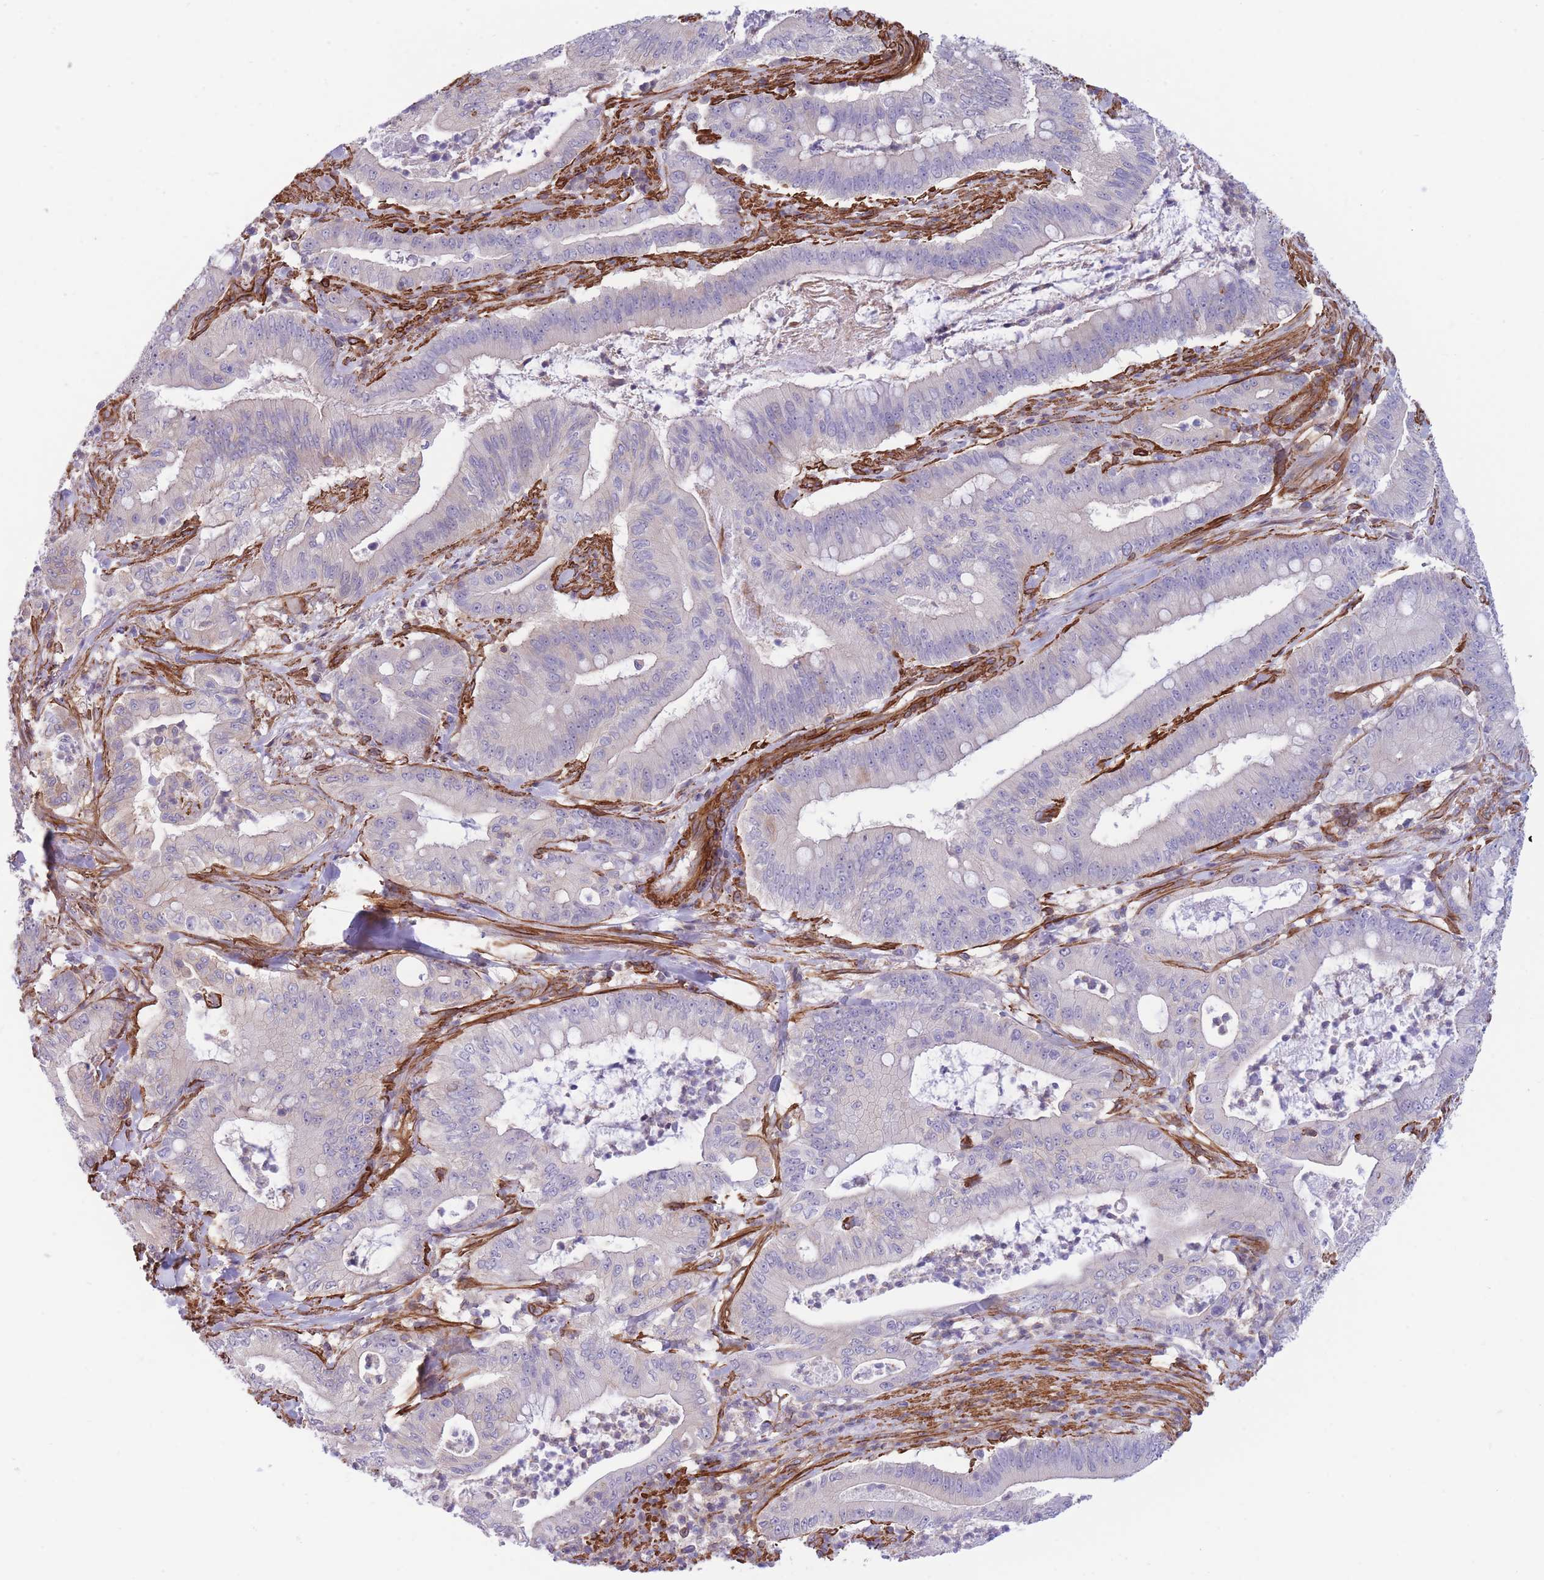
{"staining": {"intensity": "weak", "quantity": "25%-75%", "location": "cytoplasmic/membranous"}, "tissue": "pancreatic cancer", "cell_type": "Tumor cells", "image_type": "cancer", "snomed": [{"axis": "morphology", "description": "Adenocarcinoma, NOS"}, {"axis": "topography", "description": "Pancreas"}], "caption": "High-magnification brightfield microscopy of pancreatic cancer stained with DAB (brown) and counterstained with hematoxylin (blue). tumor cells exhibit weak cytoplasmic/membranous positivity is present in approximately25%-75% of cells.", "gene": "CDC25B", "patient": {"sex": "male", "age": 71}}